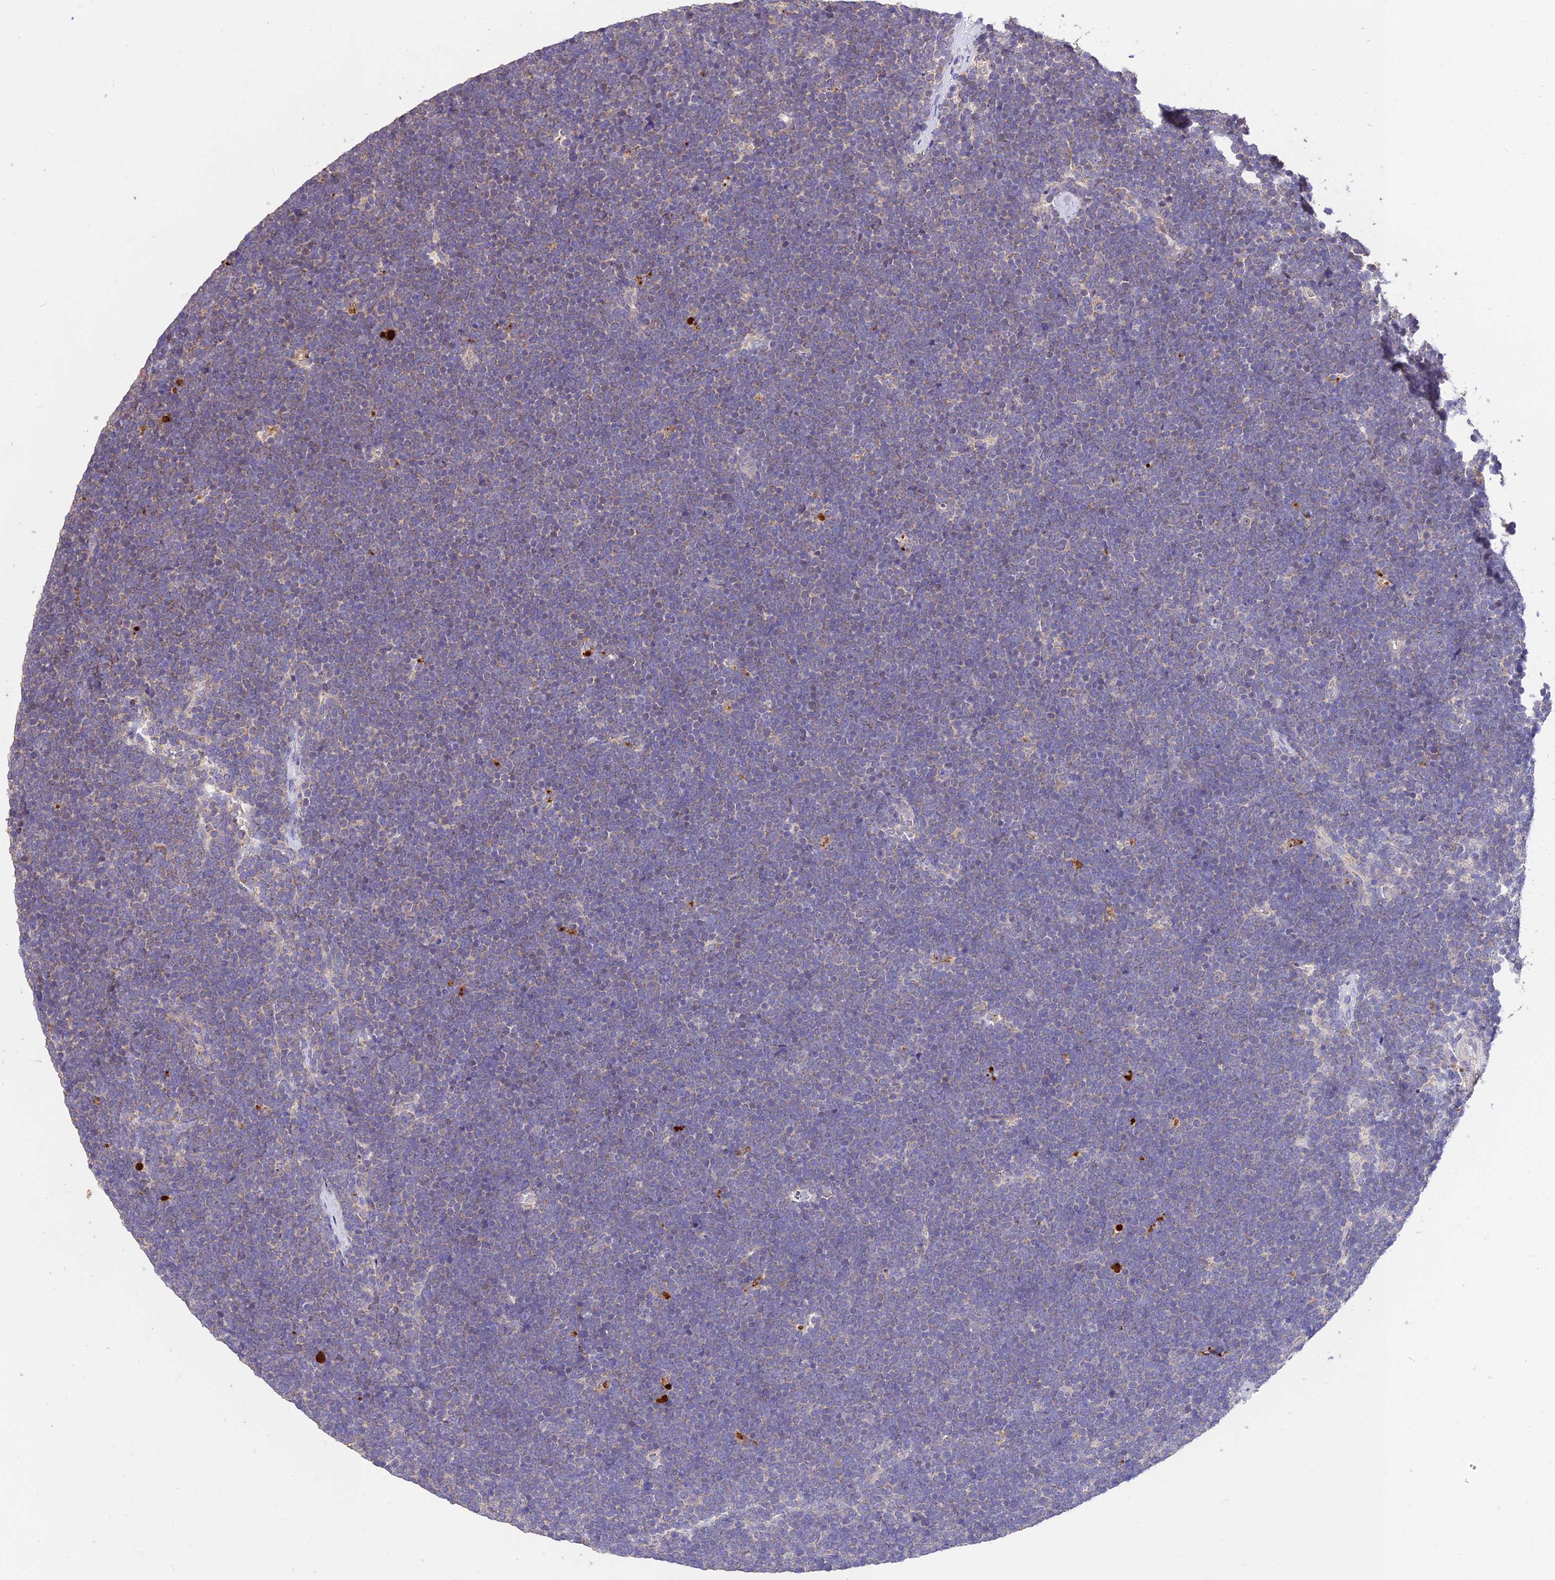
{"staining": {"intensity": "negative", "quantity": "none", "location": "none"}, "tissue": "lymphoma", "cell_type": "Tumor cells", "image_type": "cancer", "snomed": [{"axis": "morphology", "description": "Malignant lymphoma, non-Hodgkin's type, High grade"}, {"axis": "topography", "description": "Lymph node"}], "caption": "This photomicrograph is of high-grade malignant lymphoma, non-Hodgkin's type stained with immunohistochemistry to label a protein in brown with the nuclei are counter-stained blue. There is no positivity in tumor cells.", "gene": "SDHD", "patient": {"sex": "male", "age": 13}}